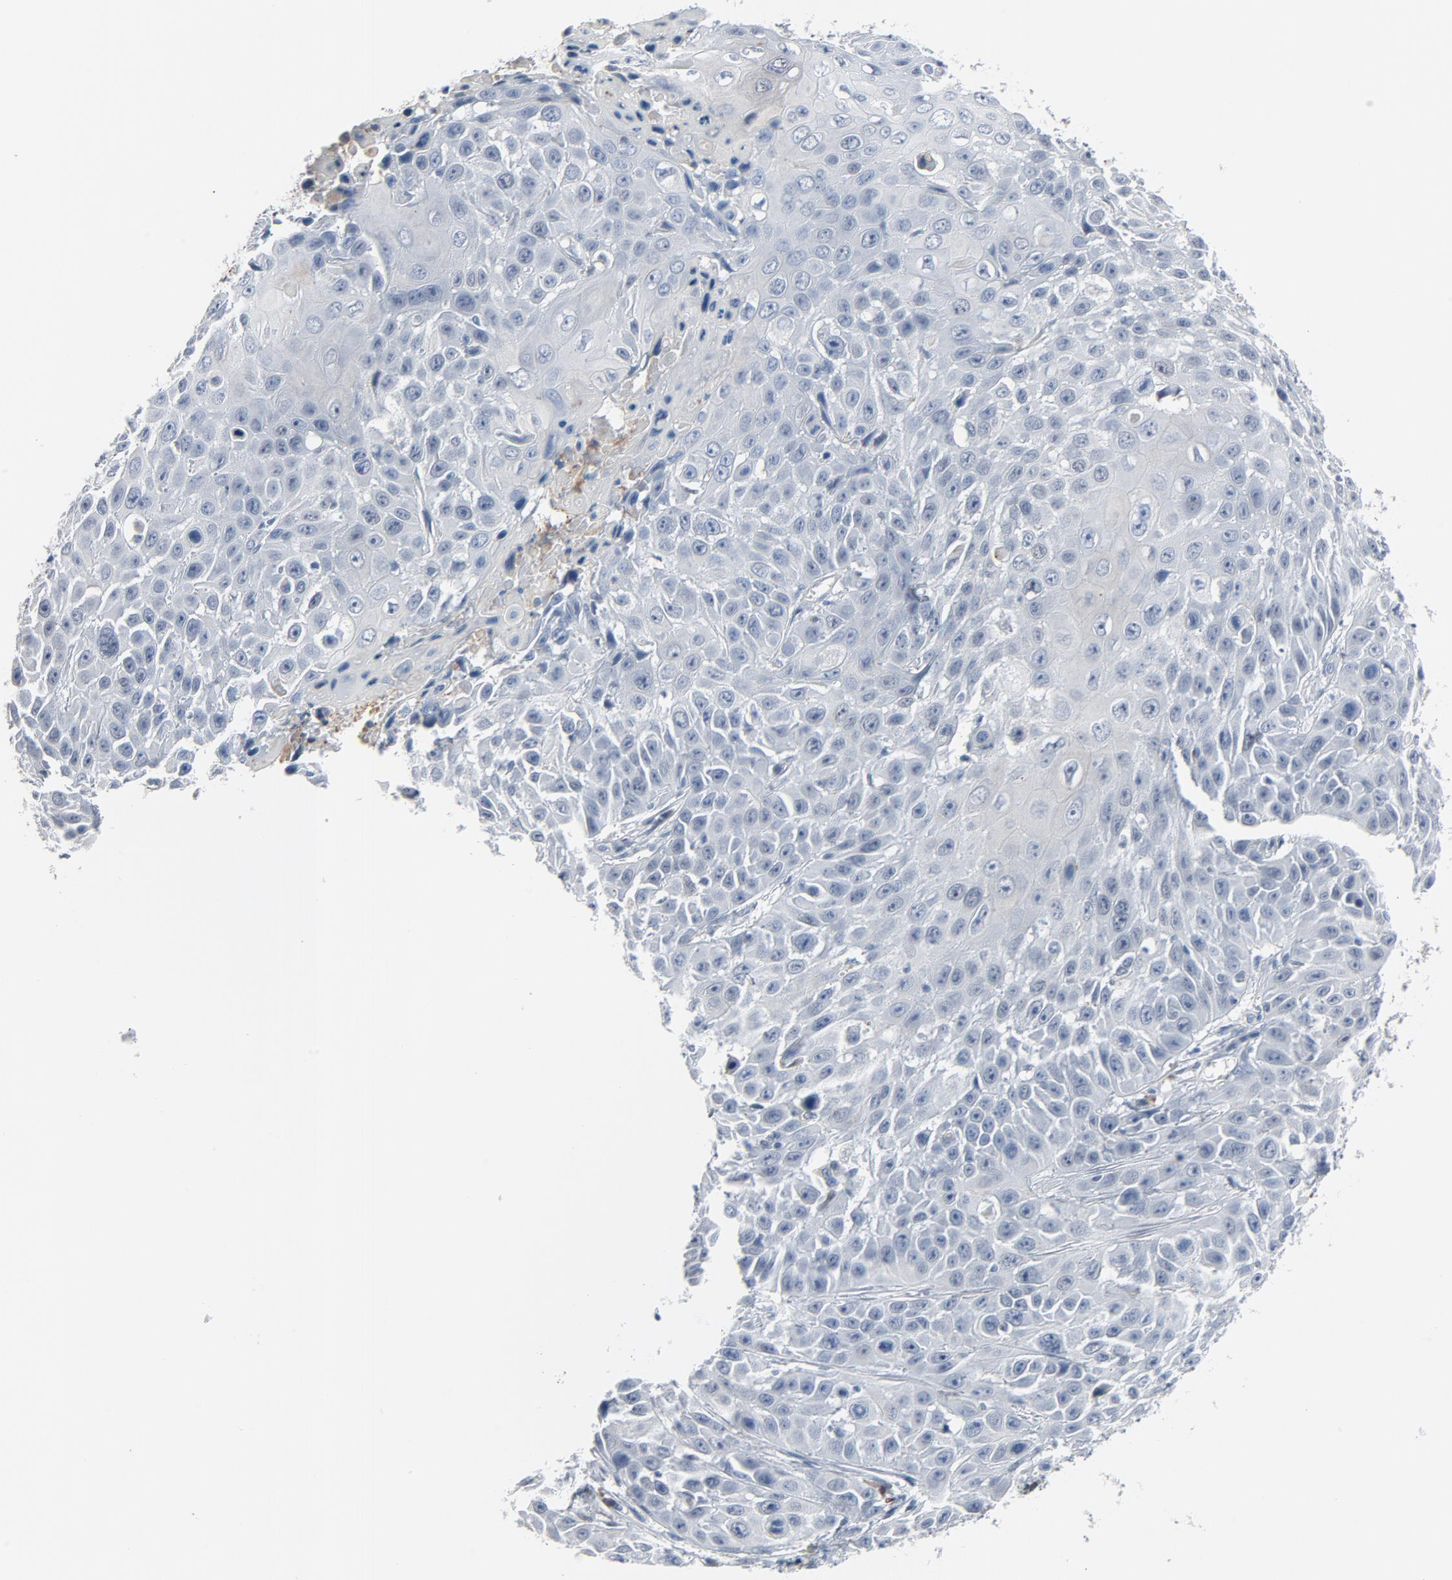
{"staining": {"intensity": "negative", "quantity": "none", "location": "none"}, "tissue": "cervical cancer", "cell_type": "Tumor cells", "image_type": "cancer", "snomed": [{"axis": "morphology", "description": "Squamous cell carcinoma, NOS"}, {"axis": "topography", "description": "Cervix"}], "caption": "Tumor cells are negative for brown protein staining in cervical cancer.", "gene": "FOXP1", "patient": {"sex": "female", "age": 39}}